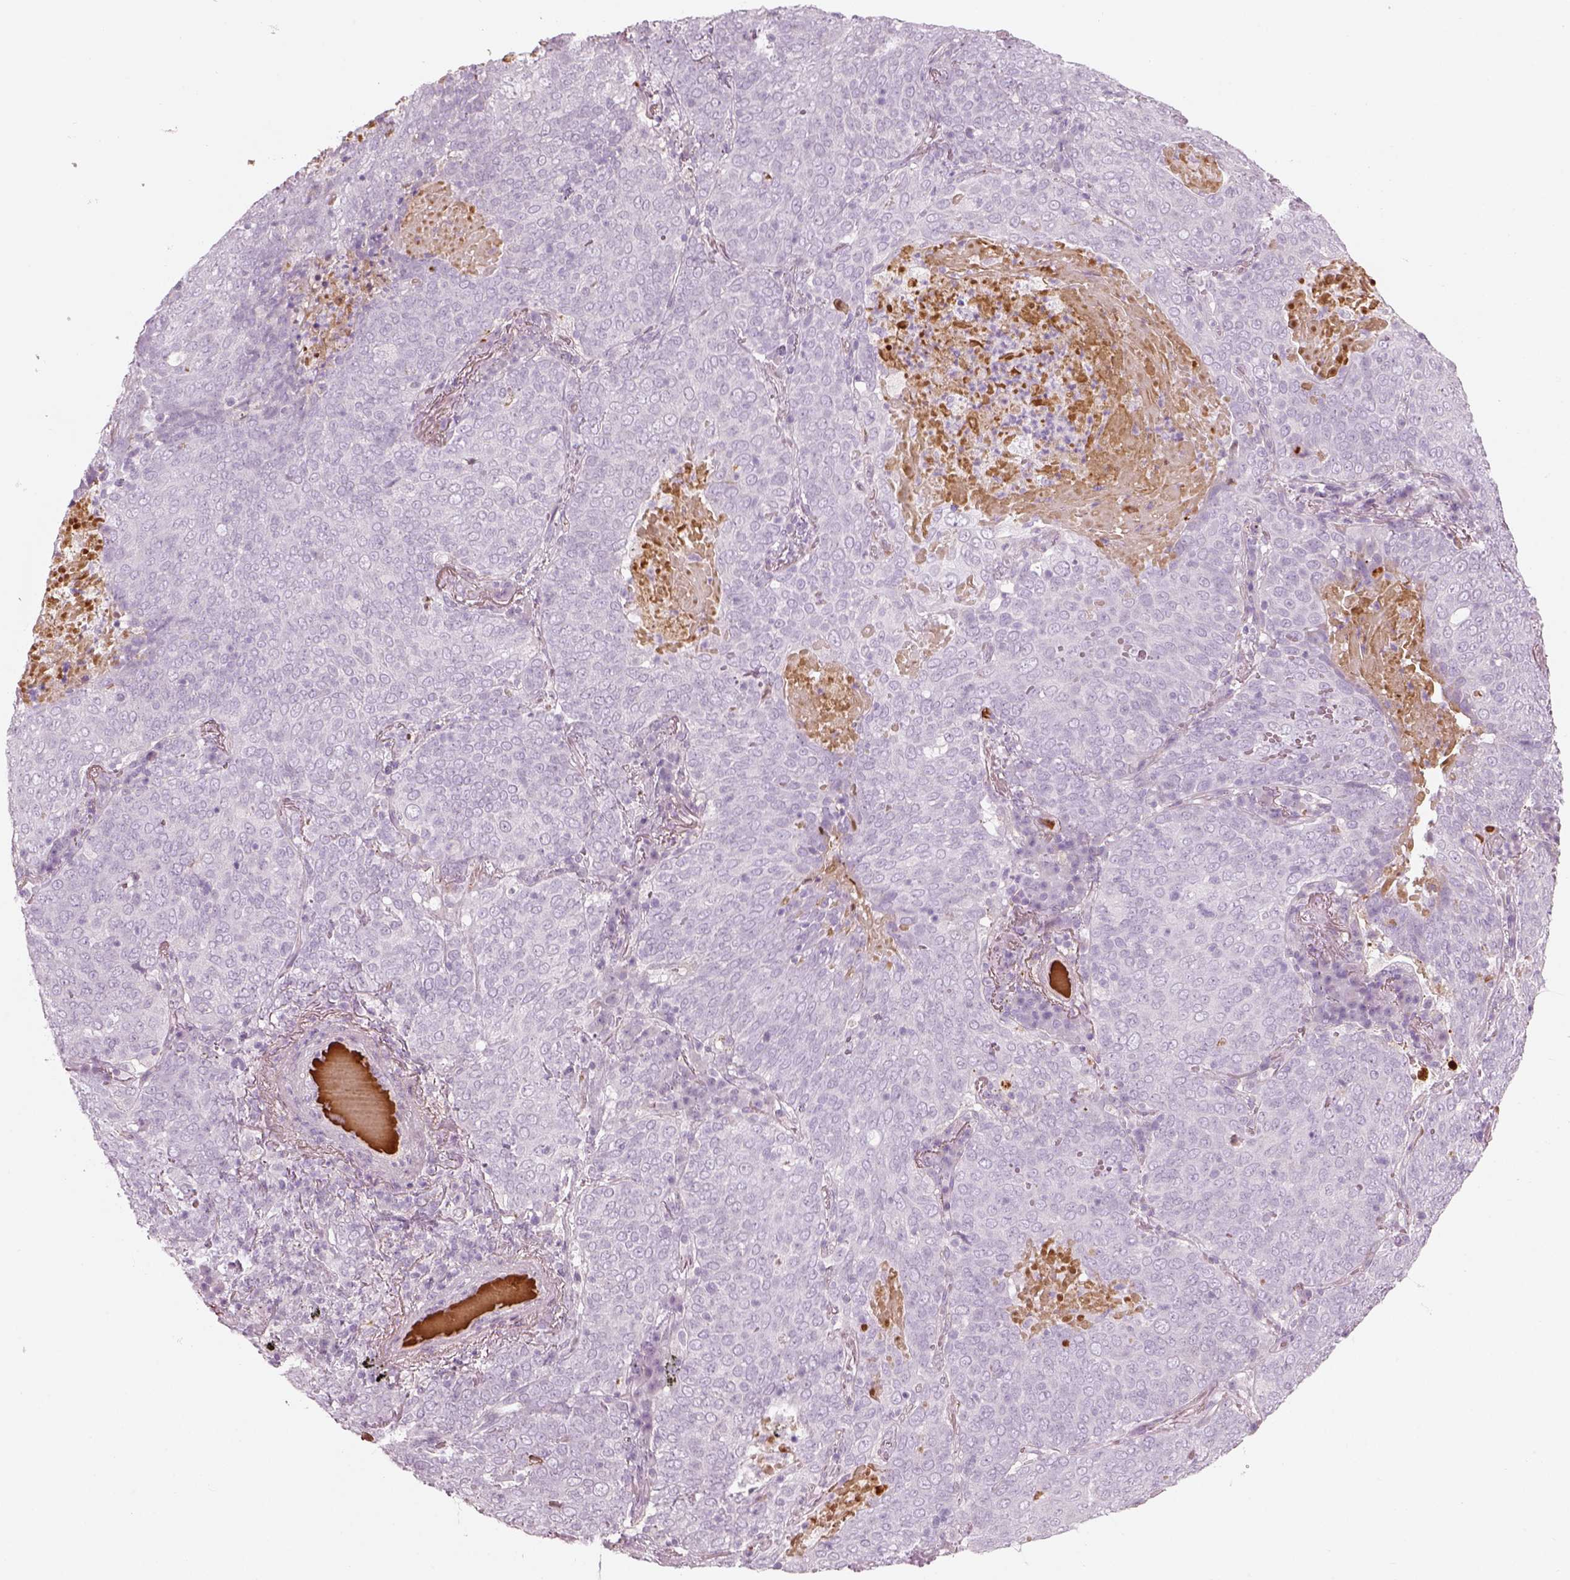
{"staining": {"intensity": "negative", "quantity": "none", "location": "none"}, "tissue": "lung cancer", "cell_type": "Tumor cells", "image_type": "cancer", "snomed": [{"axis": "morphology", "description": "Squamous cell carcinoma, NOS"}, {"axis": "topography", "description": "Lung"}], "caption": "Immunohistochemistry (IHC) of lung squamous cell carcinoma displays no expression in tumor cells. (Brightfield microscopy of DAB immunohistochemistry at high magnification).", "gene": "PABPC1L2B", "patient": {"sex": "male", "age": 82}}